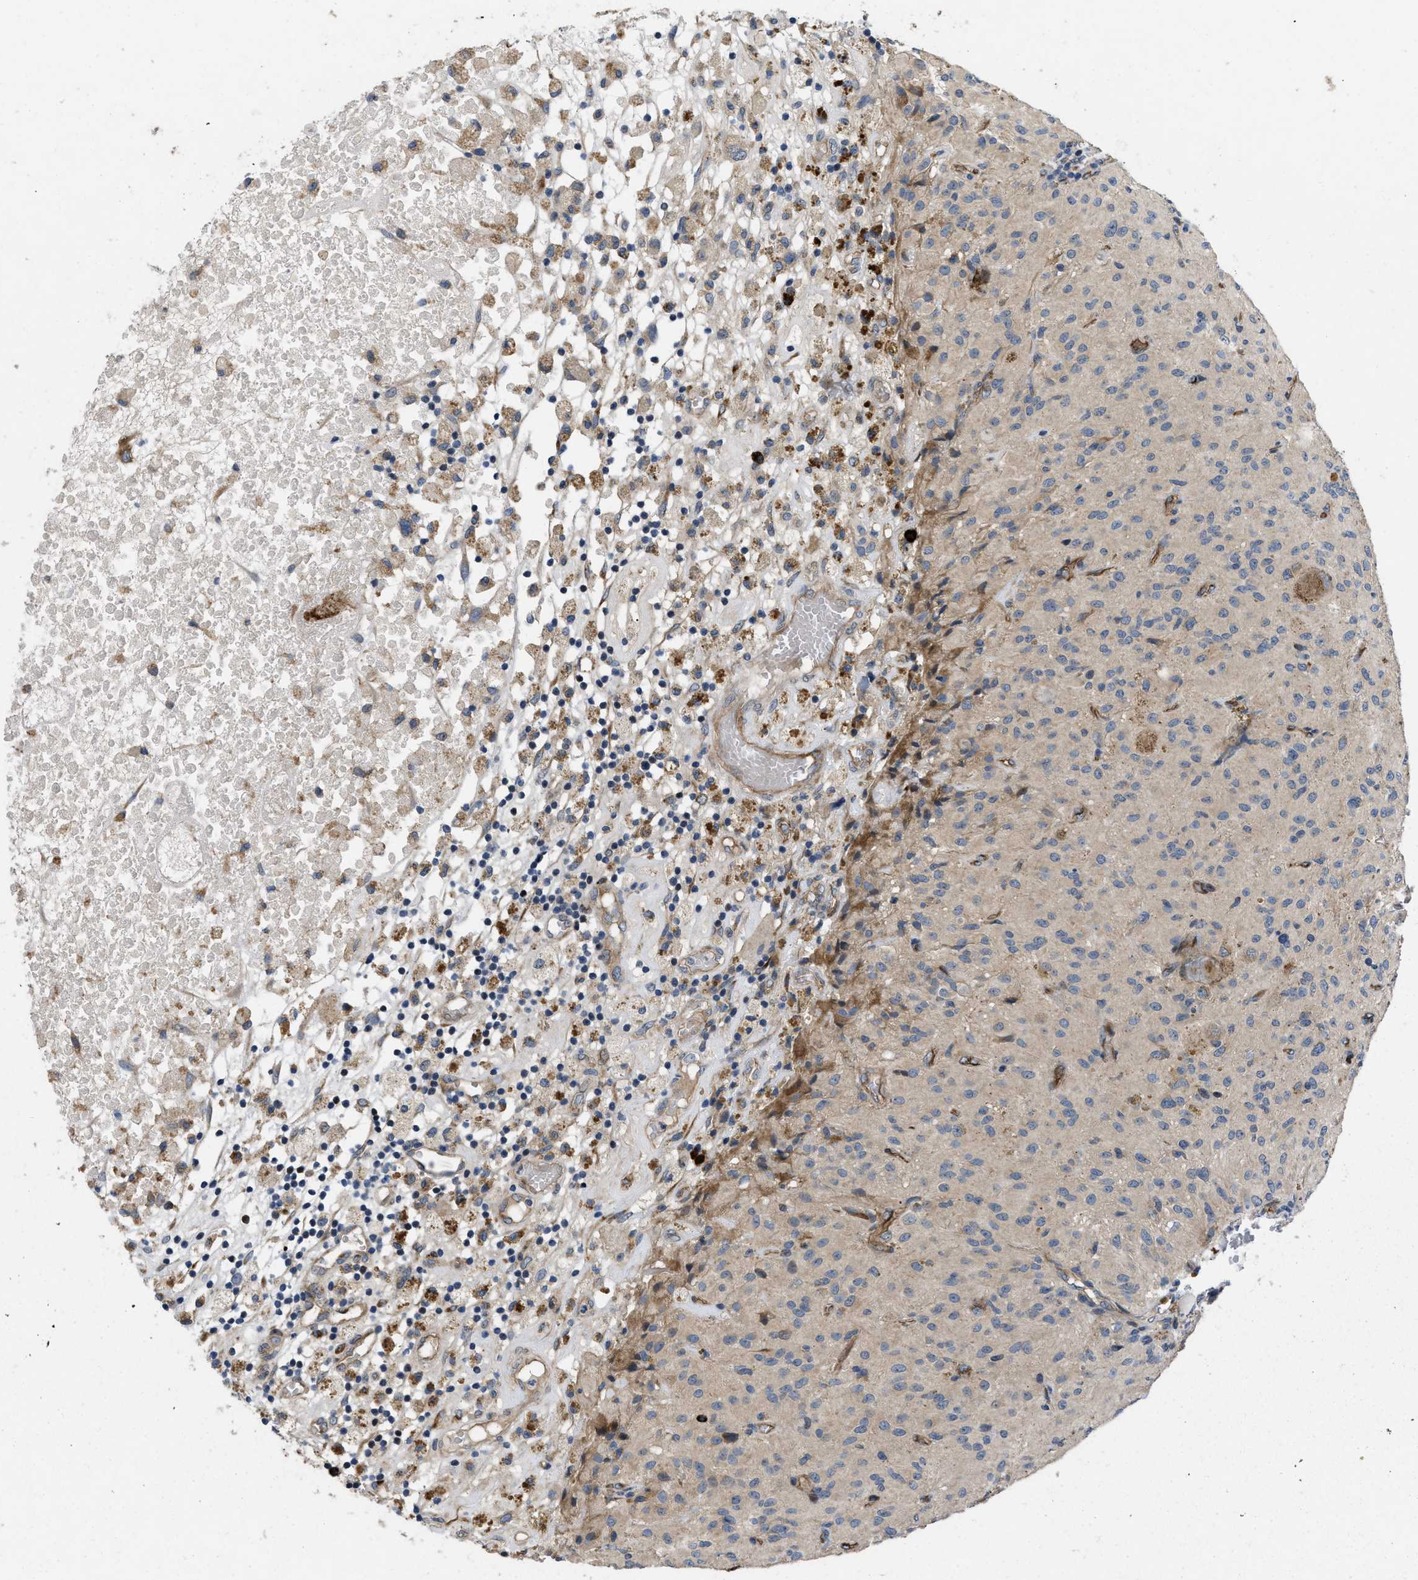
{"staining": {"intensity": "moderate", "quantity": "<25%", "location": "cytoplasmic/membranous"}, "tissue": "glioma", "cell_type": "Tumor cells", "image_type": "cancer", "snomed": [{"axis": "morphology", "description": "Glioma, malignant, High grade"}, {"axis": "topography", "description": "Brain"}], "caption": "Immunohistochemical staining of malignant glioma (high-grade) demonstrates low levels of moderate cytoplasmic/membranous positivity in about <25% of tumor cells. (DAB (3,3'-diaminobenzidine) IHC with brightfield microscopy, high magnification).", "gene": "HSPA12B", "patient": {"sex": "female", "age": 59}}